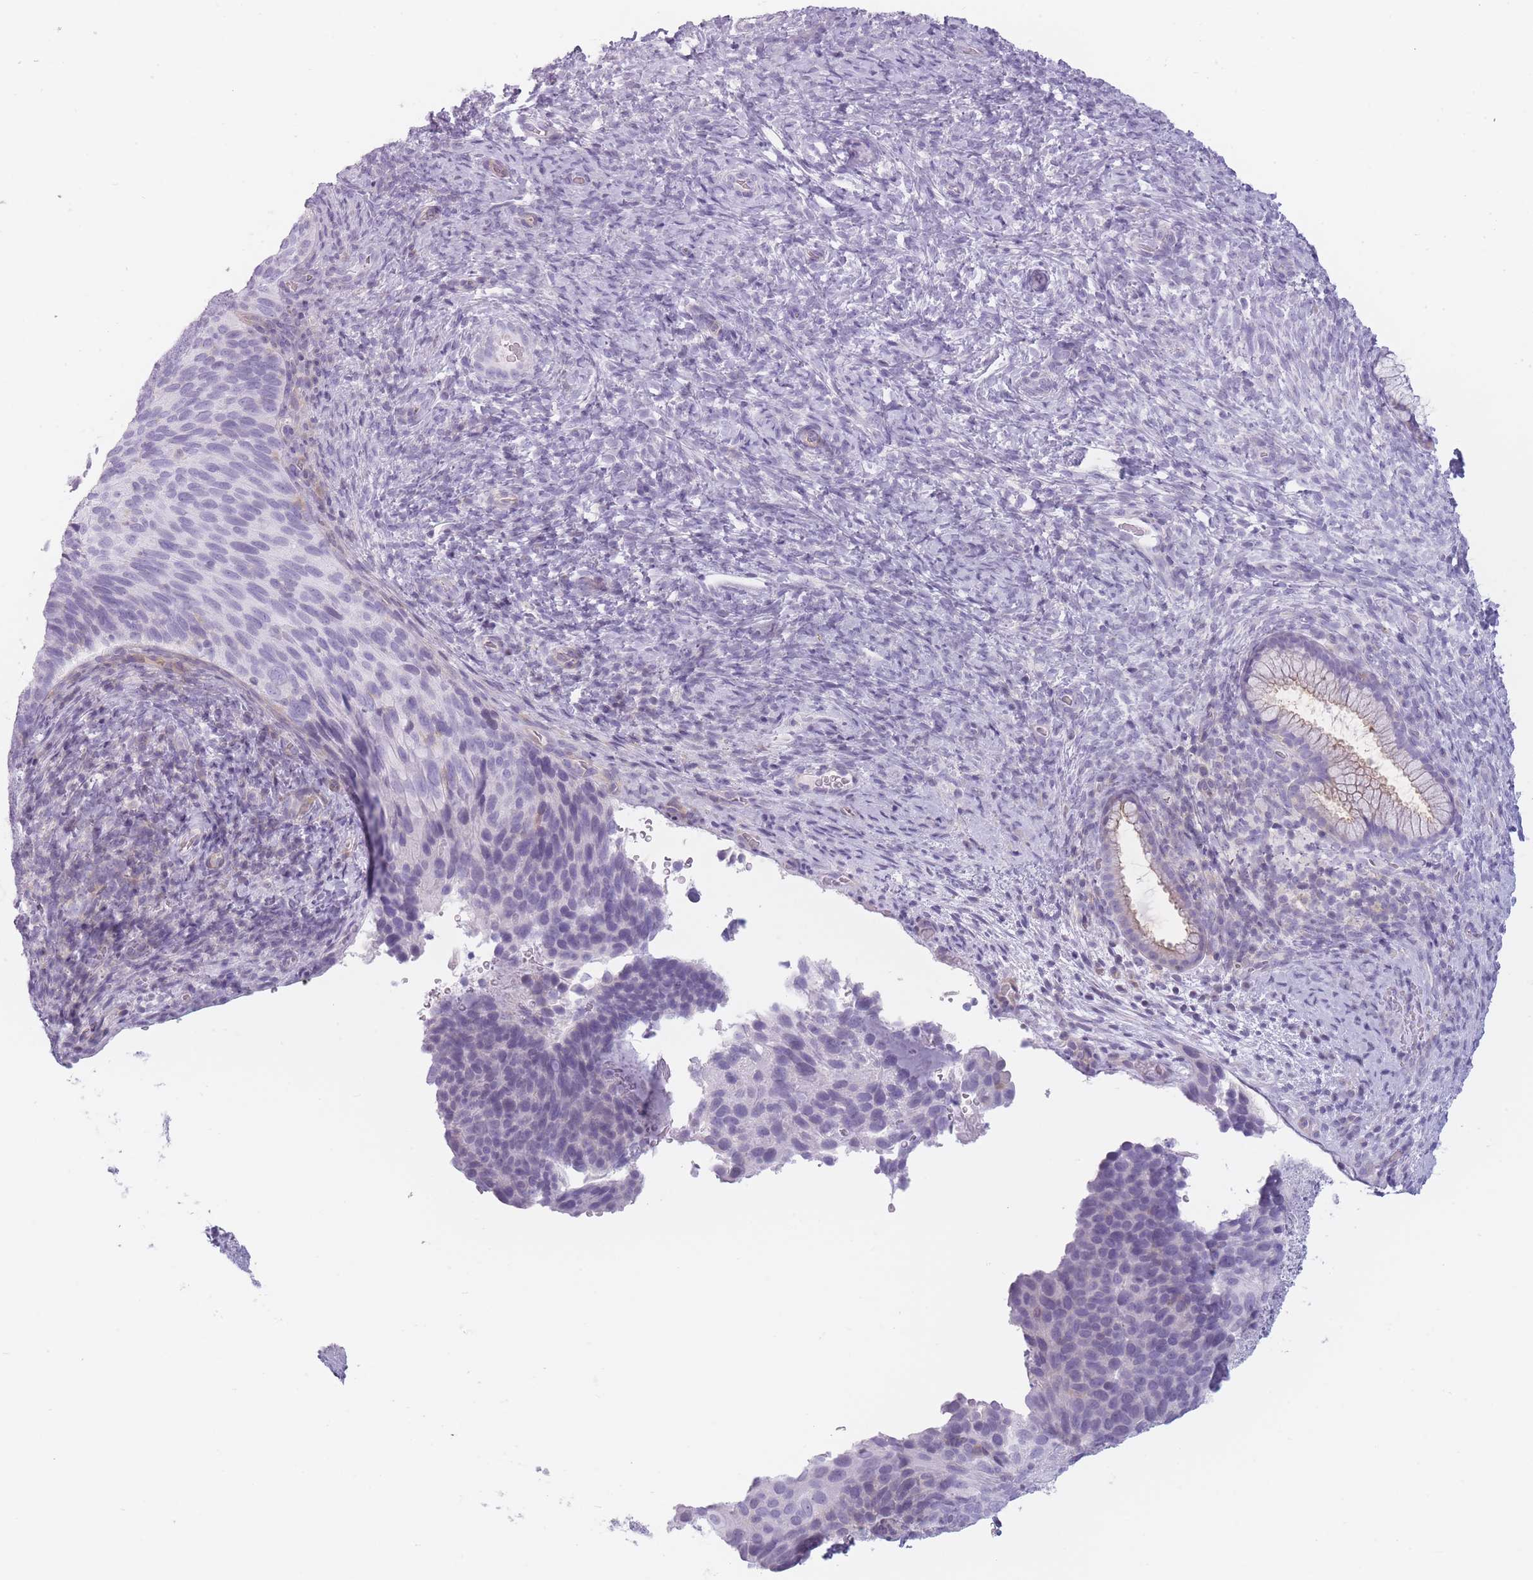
{"staining": {"intensity": "negative", "quantity": "none", "location": "none"}, "tissue": "cervical cancer", "cell_type": "Tumor cells", "image_type": "cancer", "snomed": [{"axis": "morphology", "description": "Squamous cell carcinoma, NOS"}, {"axis": "topography", "description": "Cervix"}], "caption": "Tumor cells are negative for brown protein staining in cervical cancer (squamous cell carcinoma). The staining is performed using DAB brown chromogen with nuclei counter-stained in using hematoxylin.", "gene": "GGT1", "patient": {"sex": "female", "age": 80}}